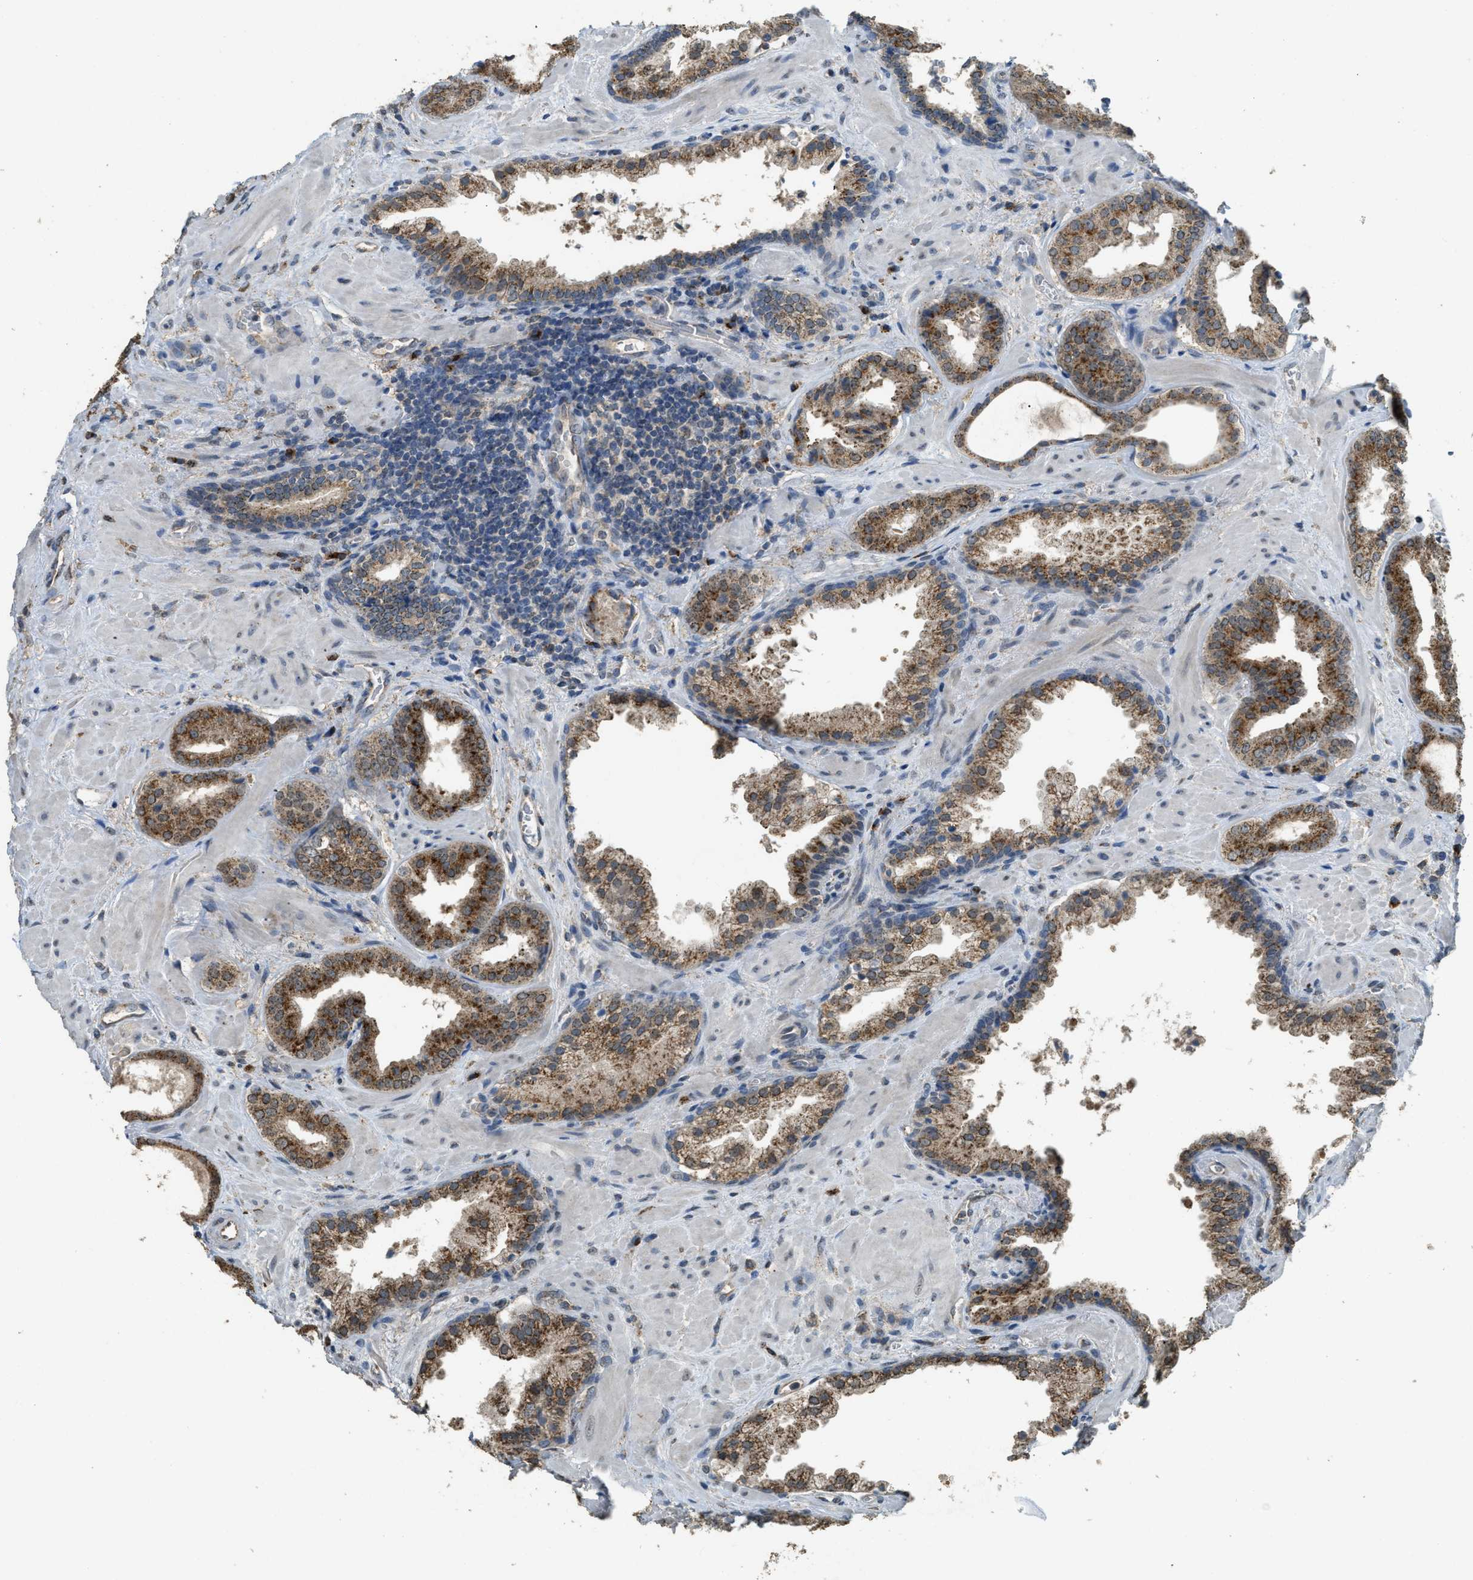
{"staining": {"intensity": "moderate", "quantity": ">75%", "location": "cytoplasmic/membranous"}, "tissue": "prostate cancer", "cell_type": "Tumor cells", "image_type": "cancer", "snomed": [{"axis": "morphology", "description": "Adenocarcinoma, Low grade"}, {"axis": "topography", "description": "Prostate"}], "caption": "Tumor cells exhibit medium levels of moderate cytoplasmic/membranous staining in about >75% of cells in human prostate cancer (low-grade adenocarcinoma).", "gene": "IPO7", "patient": {"sex": "male", "age": 71}}